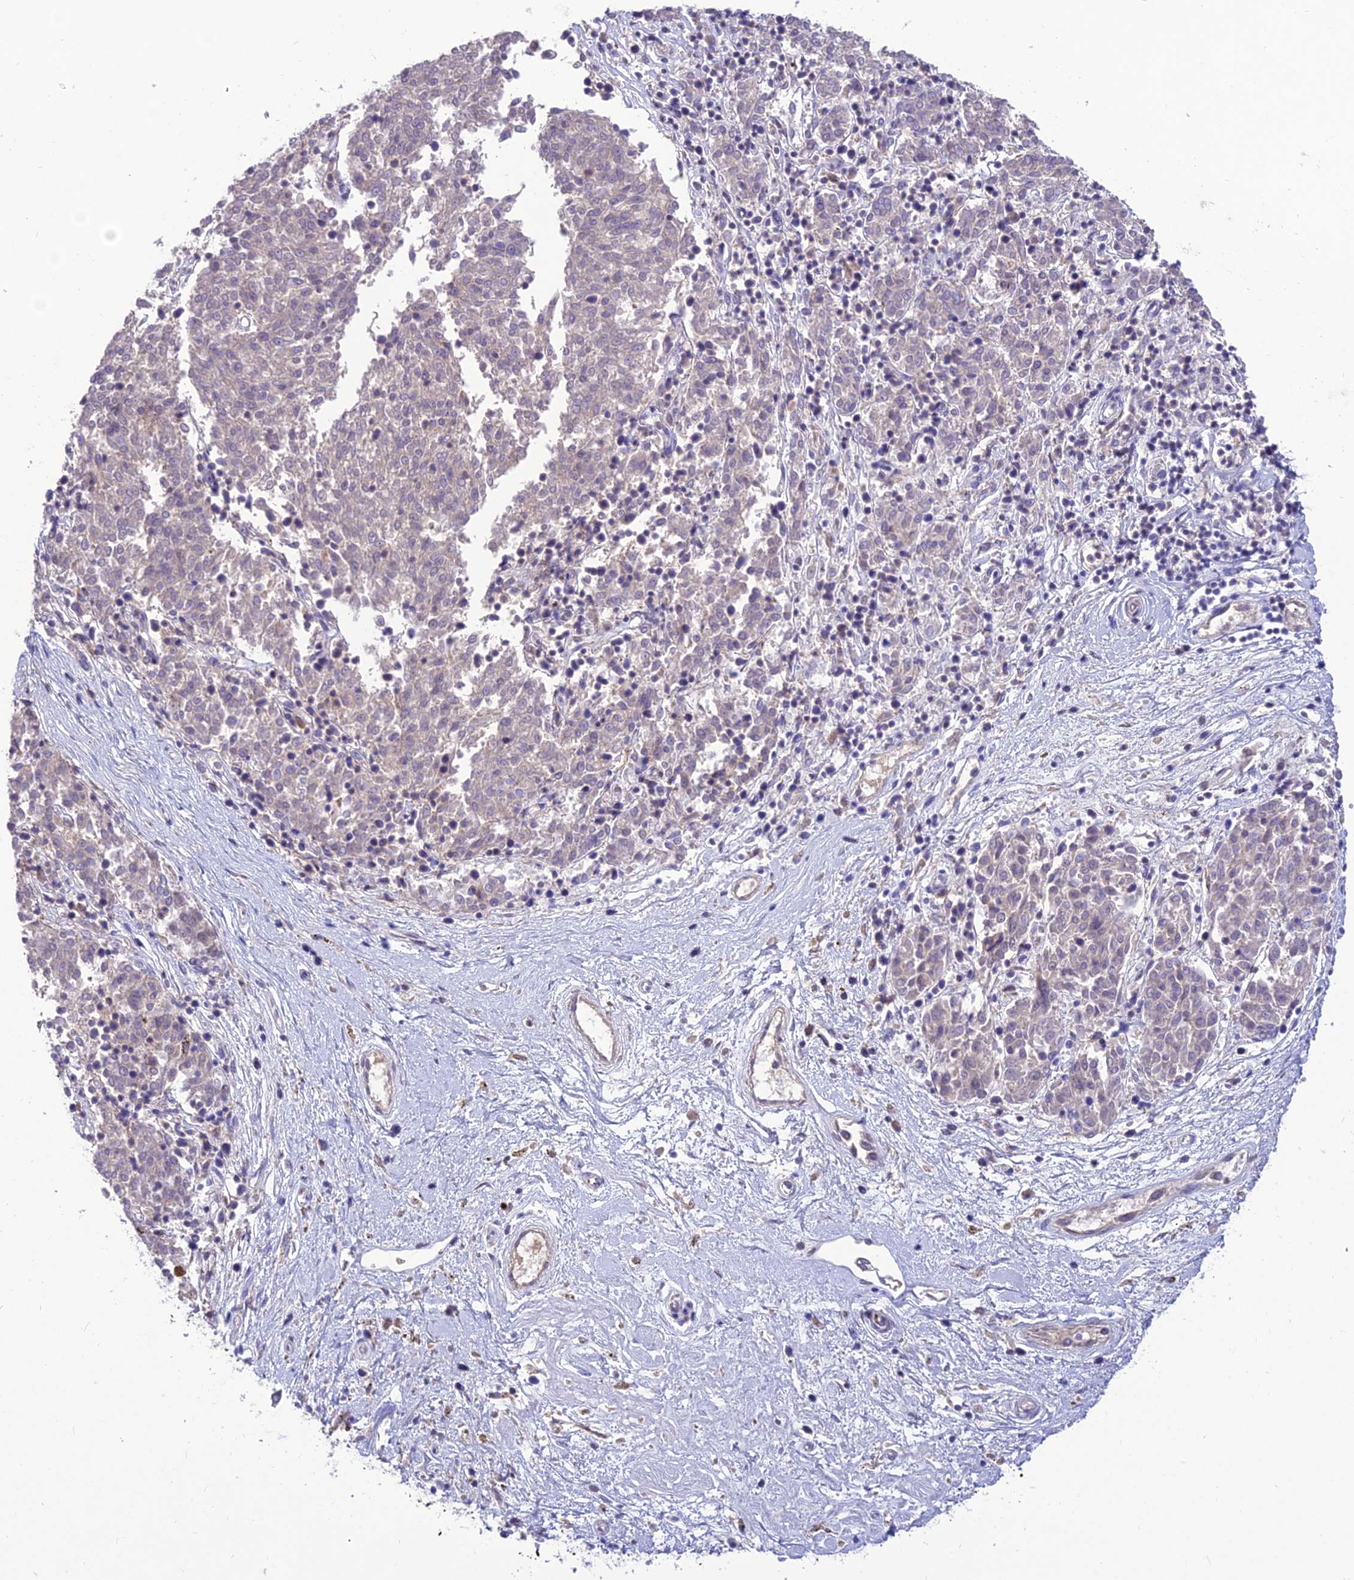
{"staining": {"intensity": "negative", "quantity": "none", "location": "none"}, "tissue": "melanoma", "cell_type": "Tumor cells", "image_type": "cancer", "snomed": [{"axis": "morphology", "description": "Malignant melanoma, NOS"}, {"axis": "topography", "description": "Skin"}], "caption": "Tumor cells are negative for protein expression in human melanoma.", "gene": "TEKT3", "patient": {"sex": "female", "age": 72}}